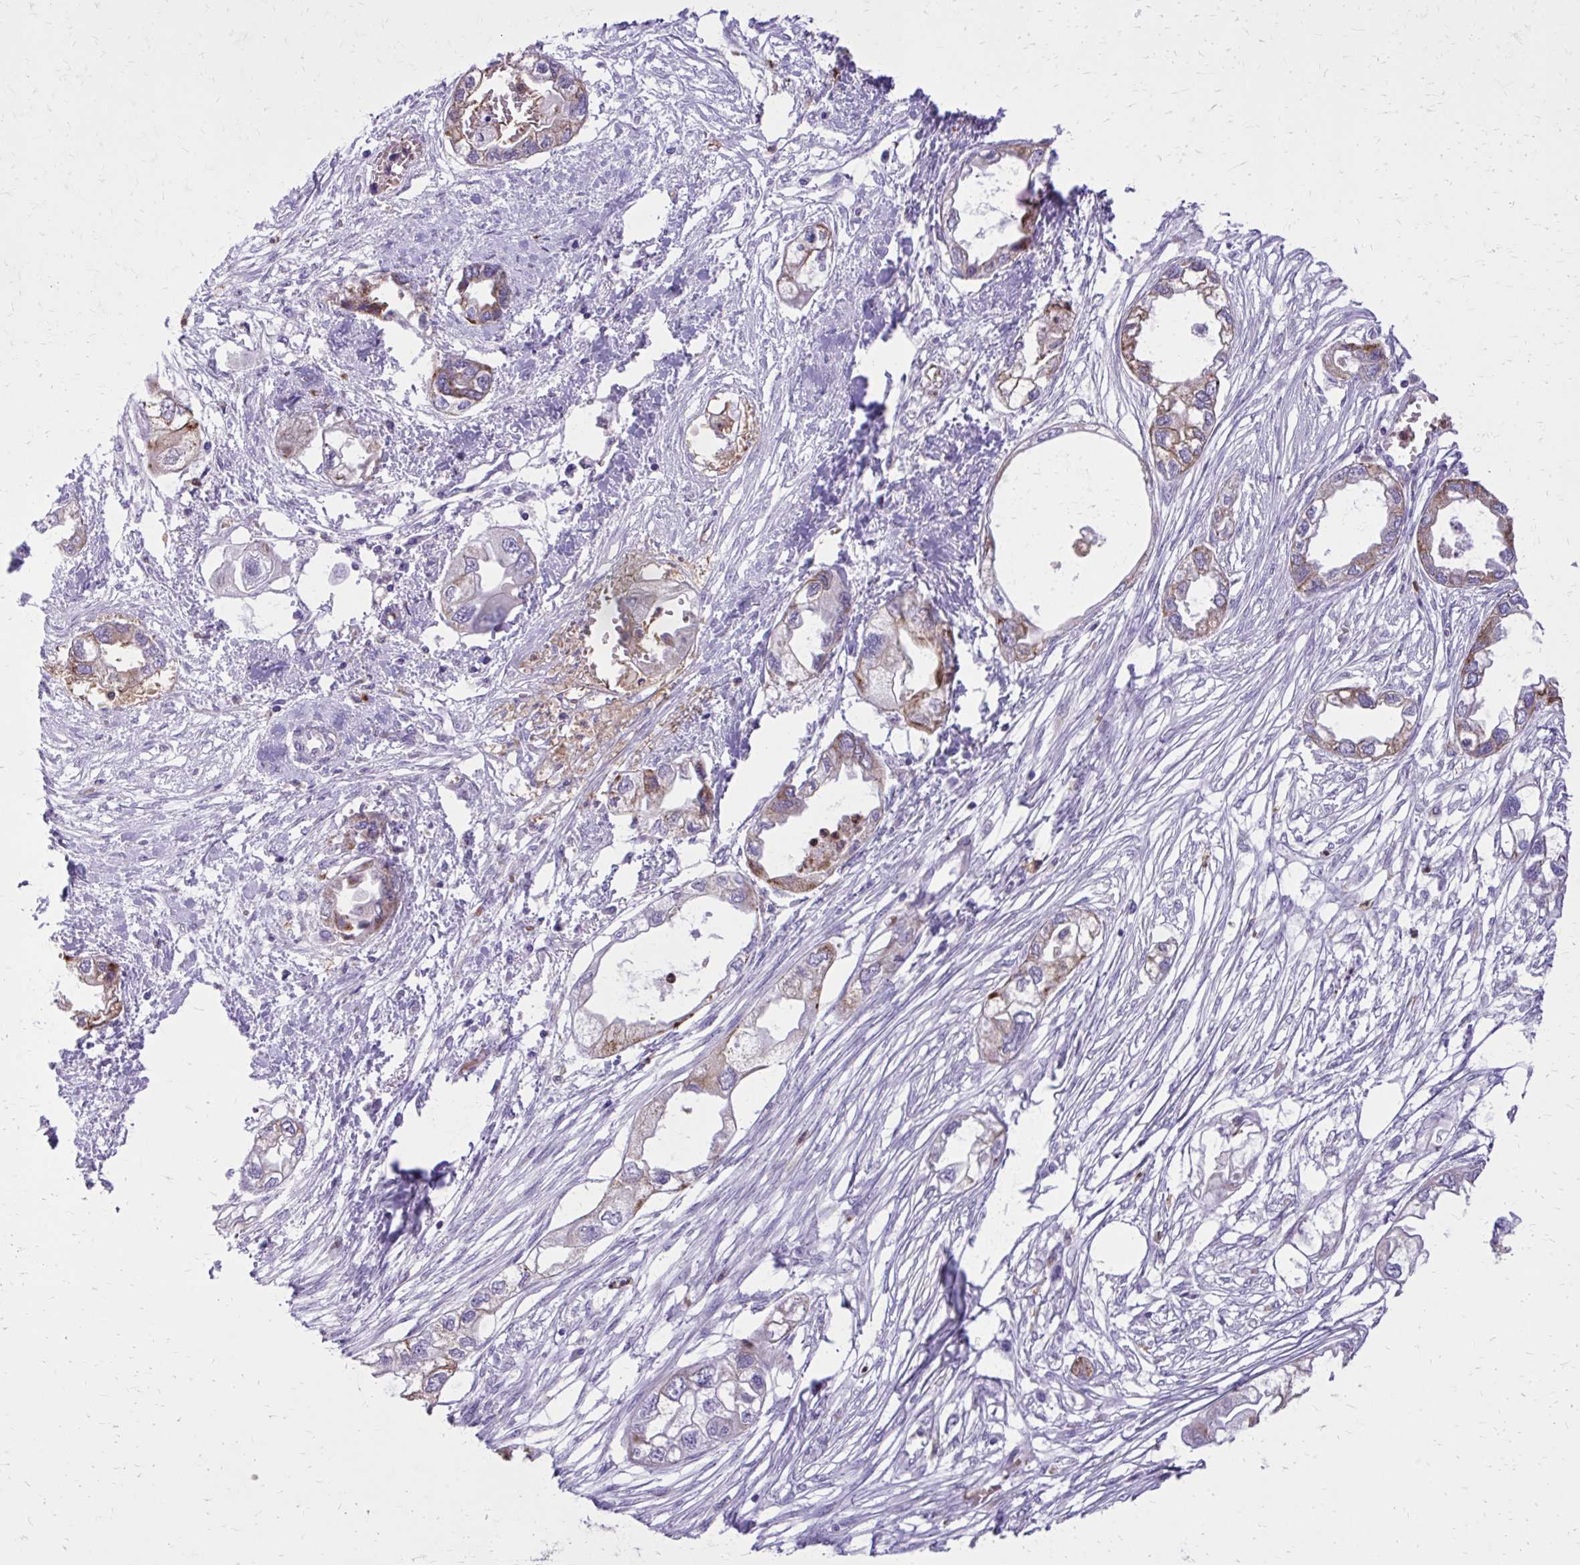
{"staining": {"intensity": "weak", "quantity": "25%-75%", "location": "cytoplasmic/membranous"}, "tissue": "endometrial cancer", "cell_type": "Tumor cells", "image_type": "cancer", "snomed": [{"axis": "morphology", "description": "Adenocarcinoma, NOS"}, {"axis": "morphology", "description": "Adenocarcinoma, metastatic, NOS"}, {"axis": "topography", "description": "Adipose tissue"}, {"axis": "topography", "description": "Endometrium"}], "caption": "Immunohistochemical staining of human endometrial cancer exhibits low levels of weak cytoplasmic/membranous expression in about 25%-75% of tumor cells.", "gene": "CAT", "patient": {"sex": "female", "age": 67}}